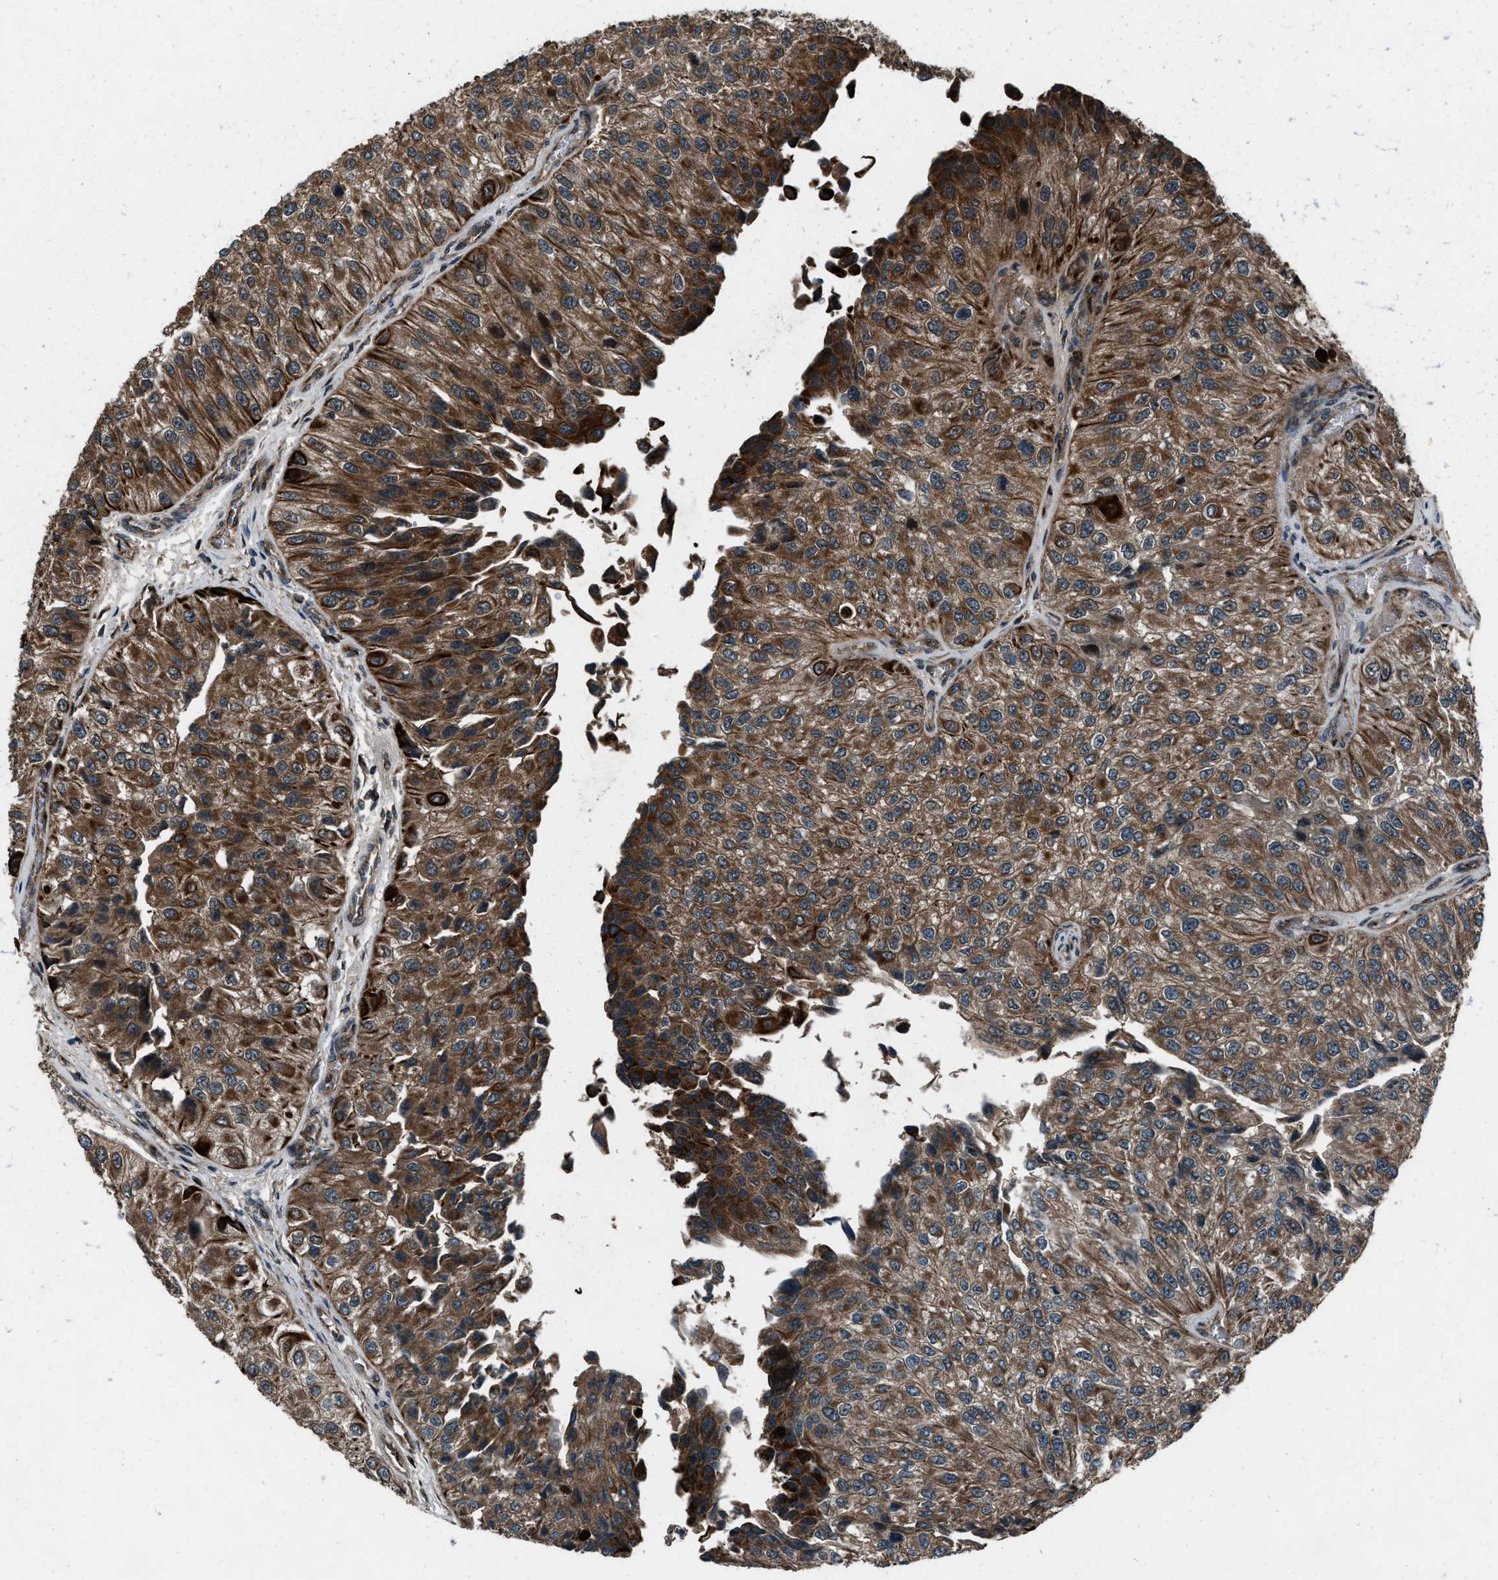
{"staining": {"intensity": "moderate", "quantity": ">75%", "location": "cytoplasmic/membranous"}, "tissue": "urothelial cancer", "cell_type": "Tumor cells", "image_type": "cancer", "snomed": [{"axis": "morphology", "description": "Urothelial carcinoma, High grade"}, {"axis": "topography", "description": "Kidney"}, {"axis": "topography", "description": "Urinary bladder"}], "caption": "Immunohistochemistry of human urothelial carcinoma (high-grade) exhibits medium levels of moderate cytoplasmic/membranous positivity in about >75% of tumor cells. (DAB (3,3'-diaminobenzidine) IHC, brown staining for protein, blue staining for nuclei).", "gene": "IRAK4", "patient": {"sex": "male", "age": 77}}